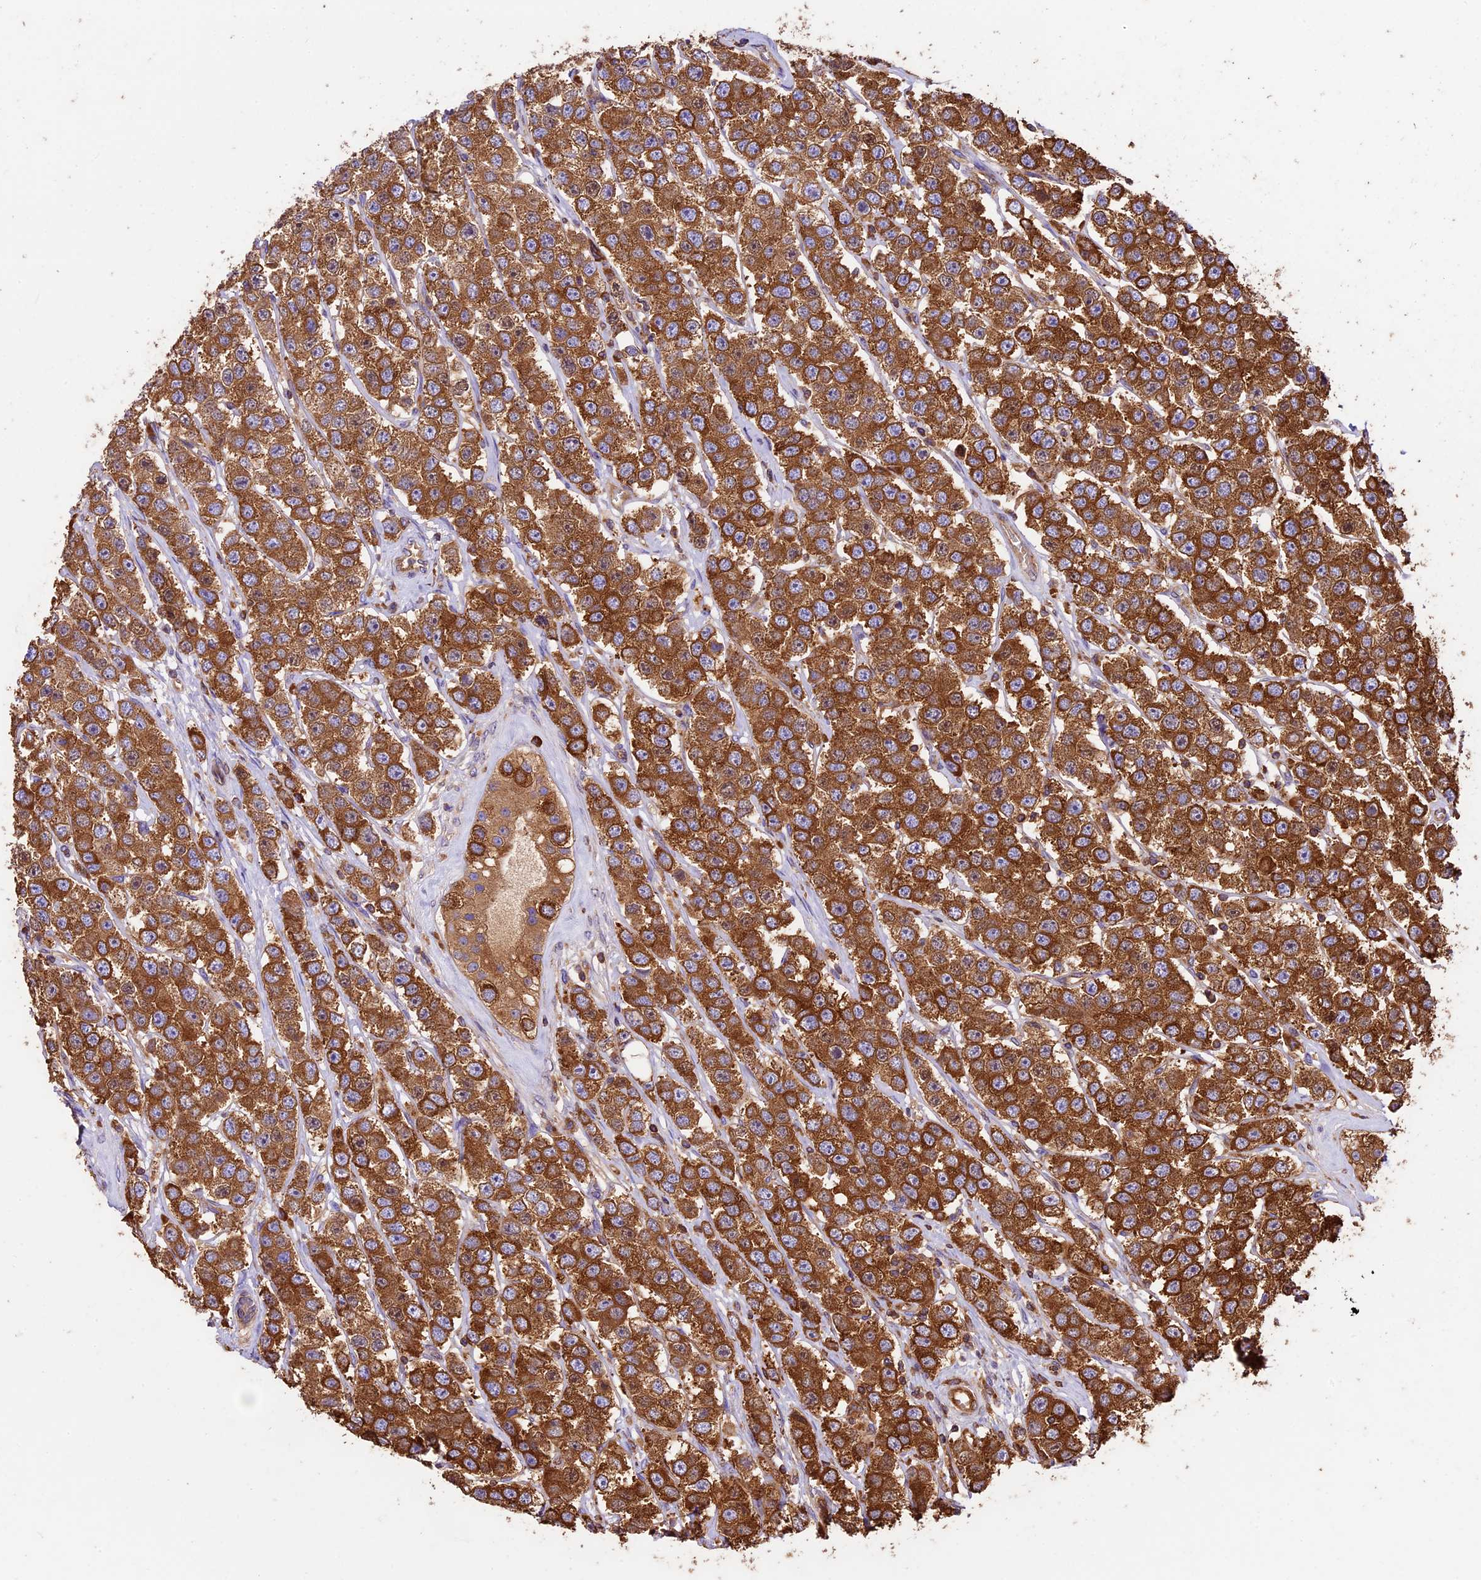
{"staining": {"intensity": "strong", "quantity": ">75%", "location": "cytoplasmic/membranous"}, "tissue": "testis cancer", "cell_type": "Tumor cells", "image_type": "cancer", "snomed": [{"axis": "morphology", "description": "Seminoma, NOS"}, {"axis": "topography", "description": "Testis"}], "caption": "Seminoma (testis) was stained to show a protein in brown. There is high levels of strong cytoplasmic/membranous staining in approximately >75% of tumor cells.", "gene": "KARS1", "patient": {"sex": "male", "age": 28}}